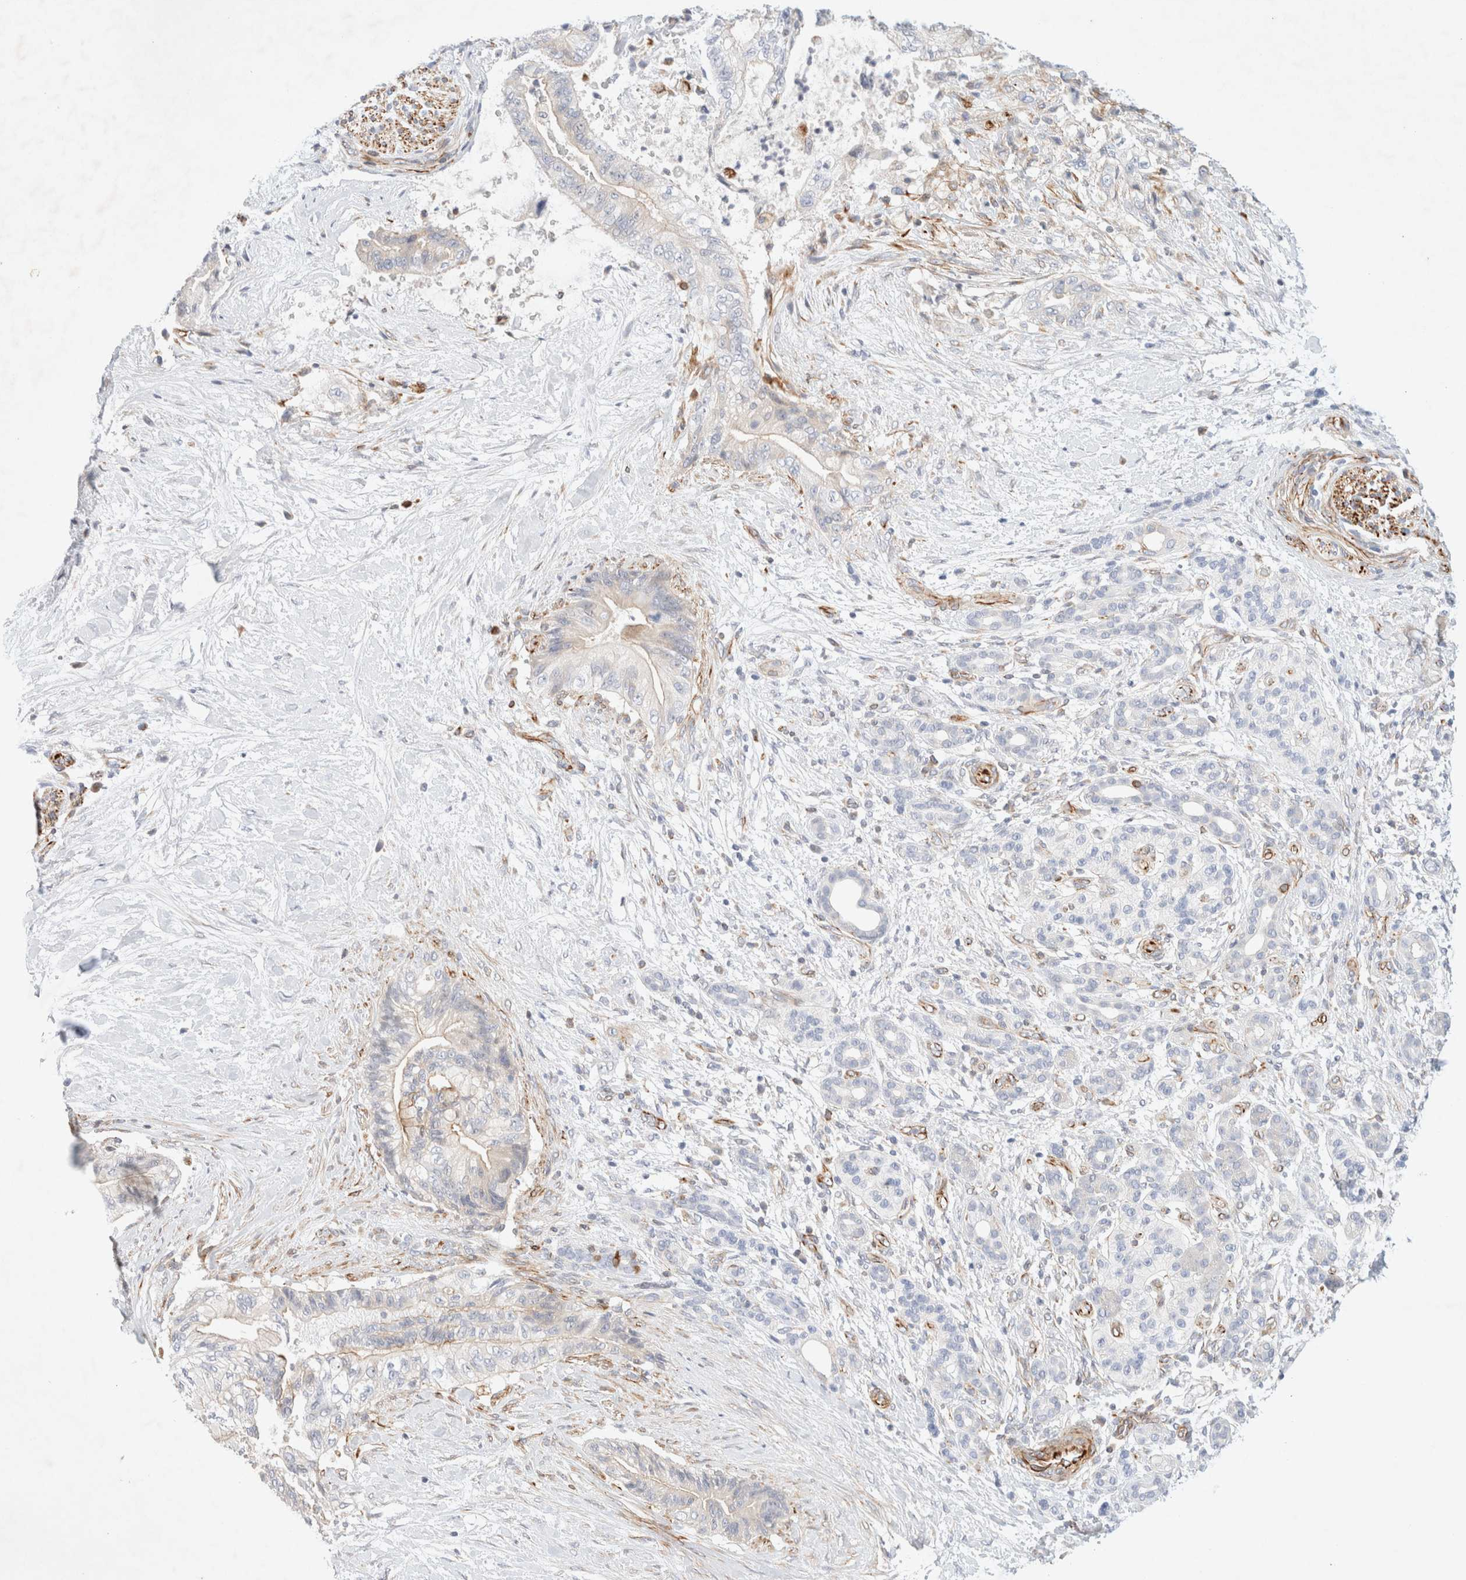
{"staining": {"intensity": "negative", "quantity": "none", "location": "none"}, "tissue": "pancreatic cancer", "cell_type": "Tumor cells", "image_type": "cancer", "snomed": [{"axis": "morphology", "description": "Adenocarcinoma, NOS"}, {"axis": "topography", "description": "Pancreas"}], "caption": "Tumor cells are negative for protein expression in human pancreatic adenocarcinoma.", "gene": "SLC25A48", "patient": {"sex": "male", "age": 59}}